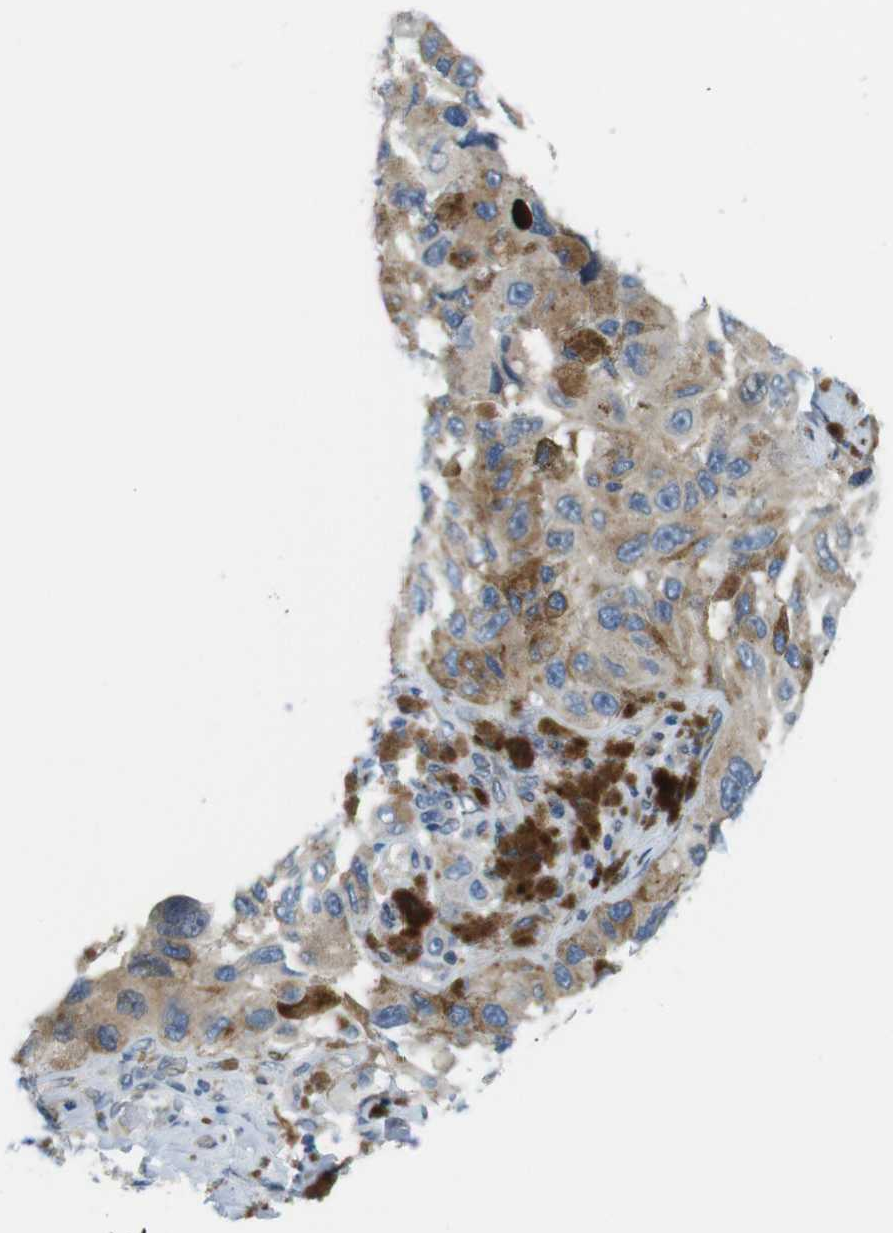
{"staining": {"intensity": "moderate", "quantity": "25%-75%", "location": "cytoplasmic/membranous"}, "tissue": "melanoma", "cell_type": "Tumor cells", "image_type": "cancer", "snomed": [{"axis": "morphology", "description": "Malignant melanoma, NOS"}, {"axis": "topography", "description": "Skin"}], "caption": "Malignant melanoma stained with IHC exhibits moderate cytoplasmic/membranous staining in about 25%-75% of tumor cells. (brown staining indicates protein expression, while blue staining denotes nuclei).", "gene": "ZDHHC3", "patient": {"sex": "female", "age": 73}}